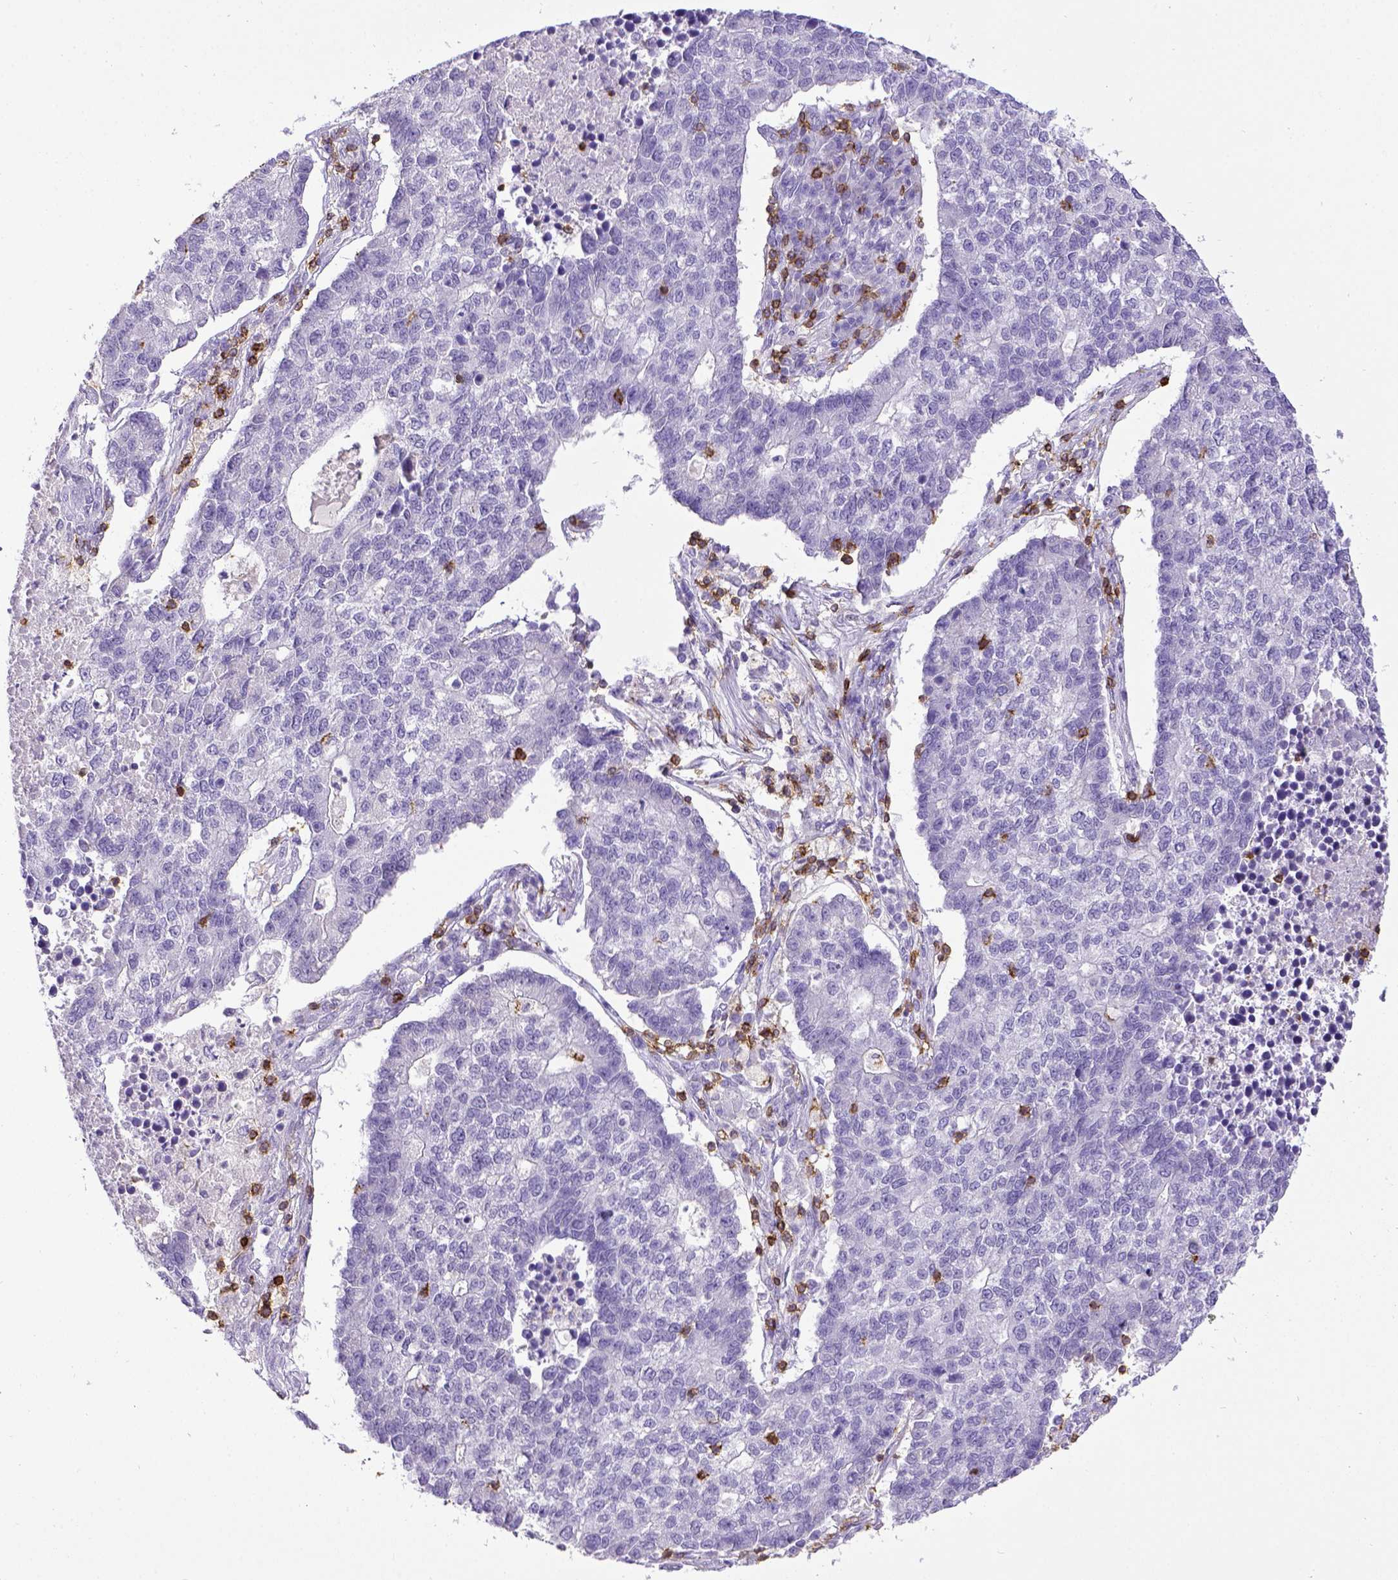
{"staining": {"intensity": "negative", "quantity": "none", "location": "none"}, "tissue": "lung cancer", "cell_type": "Tumor cells", "image_type": "cancer", "snomed": [{"axis": "morphology", "description": "Adenocarcinoma, NOS"}, {"axis": "topography", "description": "Lung"}], "caption": "Photomicrograph shows no protein expression in tumor cells of adenocarcinoma (lung) tissue.", "gene": "CD3E", "patient": {"sex": "male", "age": 57}}